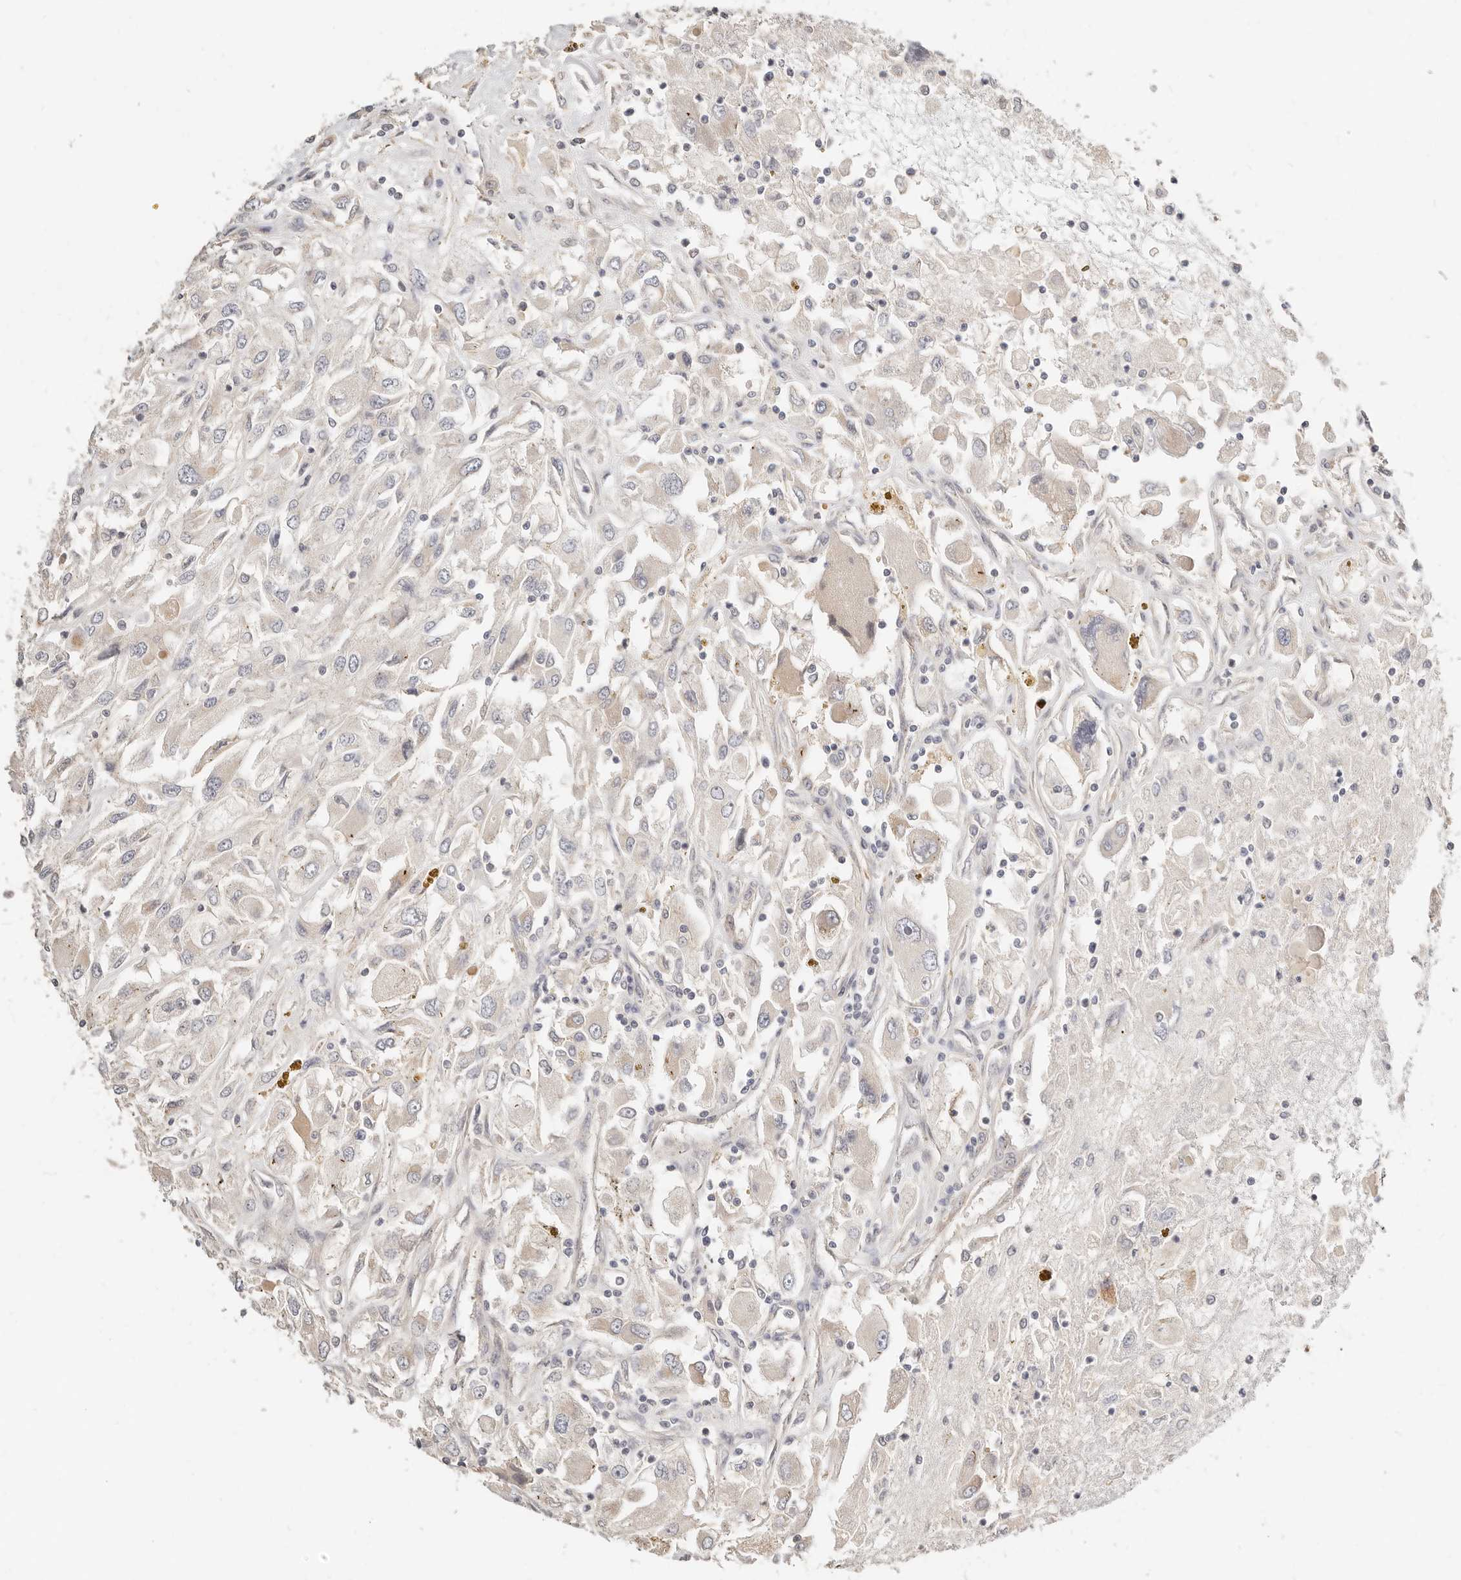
{"staining": {"intensity": "weak", "quantity": "<25%", "location": "cytoplasmic/membranous"}, "tissue": "renal cancer", "cell_type": "Tumor cells", "image_type": "cancer", "snomed": [{"axis": "morphology", "description": "Adenocarcinoma, NOS"}, {"axis": "topography", "description": "Kidney"}], "caption": "DAB (3,3'-diaminobenzidine) immunohistochemical staining of human renal cancer displays no significant positivity in tumor cells. The staining was performed using DAB to visualize the protein expression in brown, while the nuclei were stained in blue with hematoxylin (Magnification: 20x).", "gene": "ZRANB1", "patient": {"sex": "female", "age": 52}}